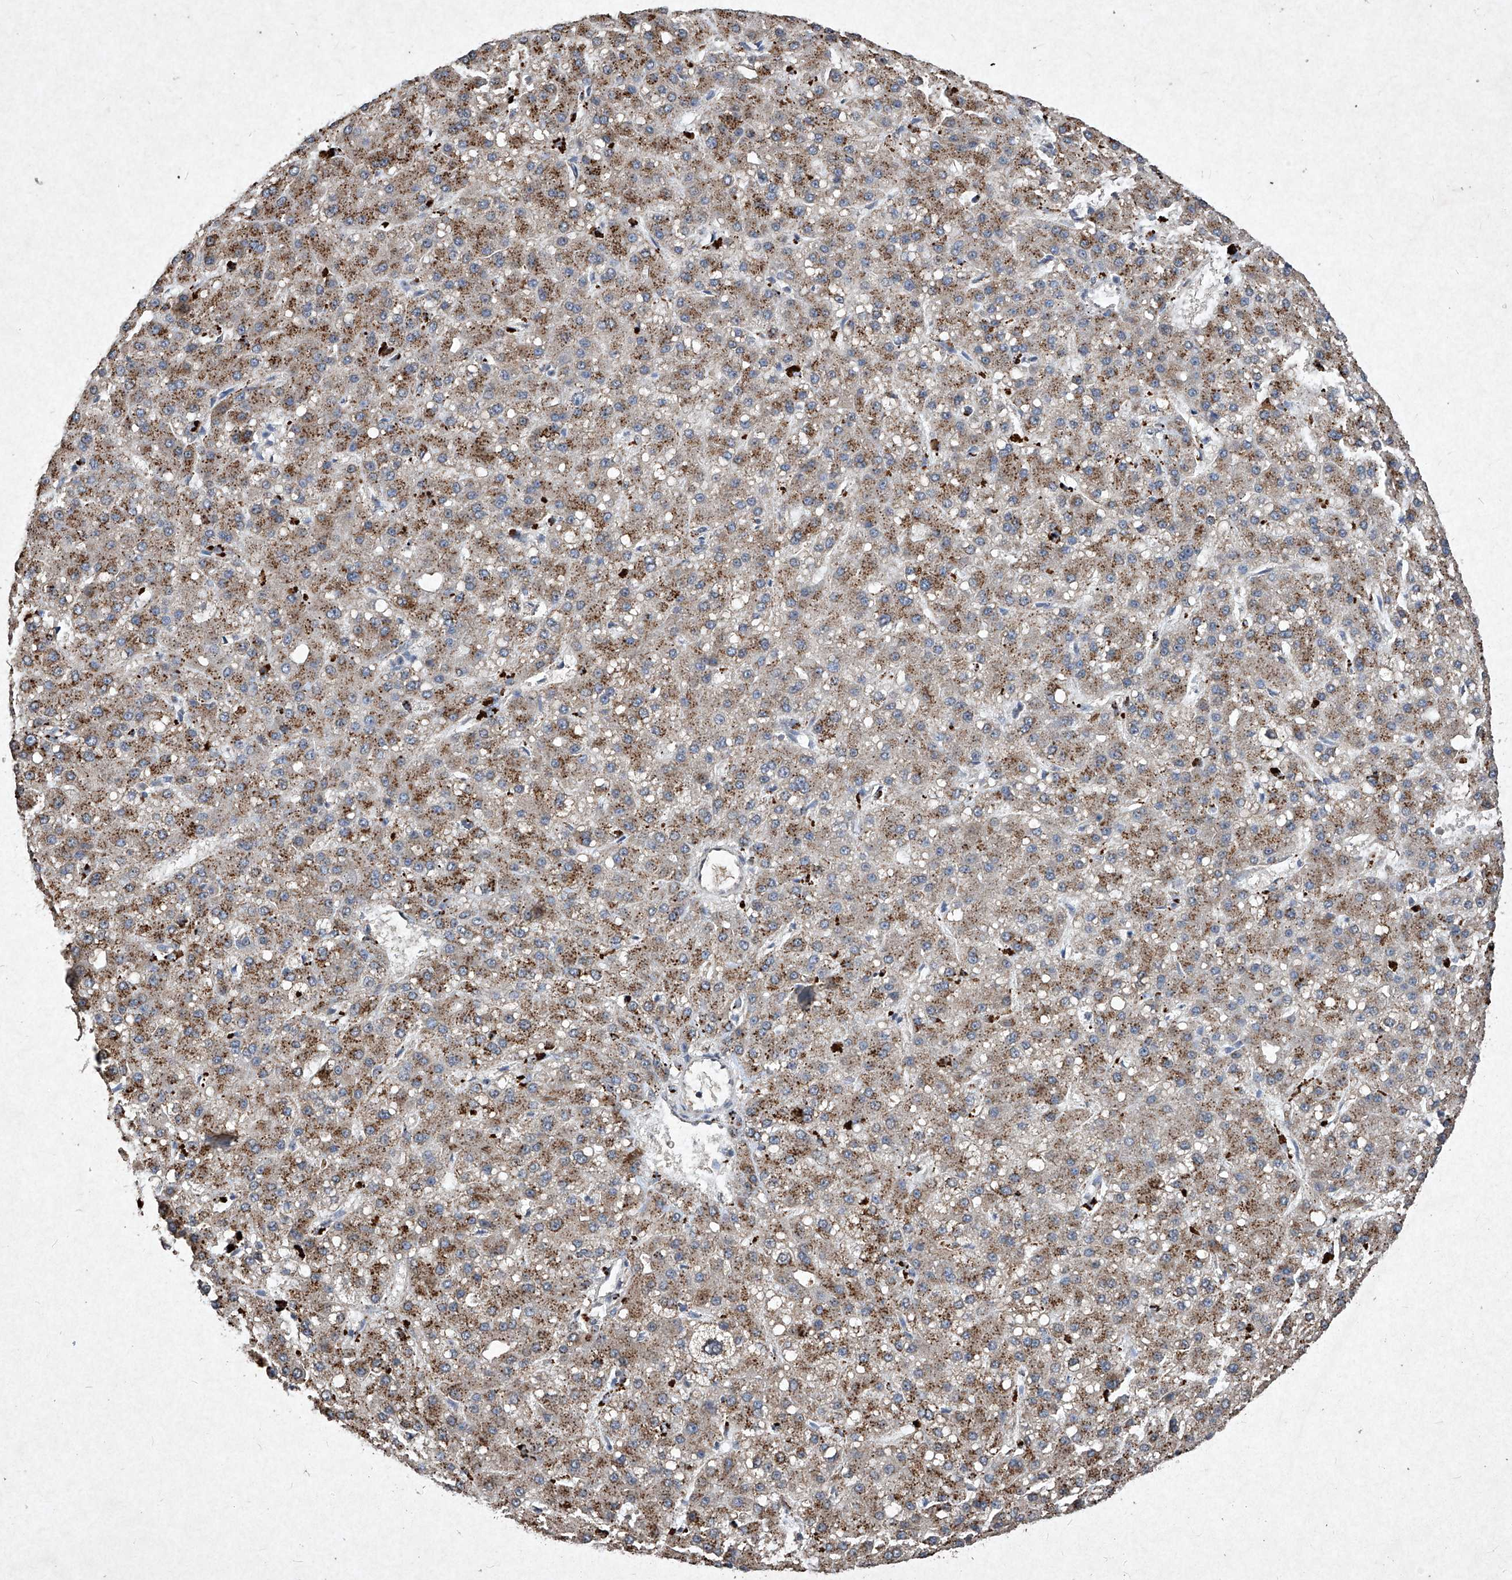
{"staining": {"intensity": "strong", "quantity": "25%-75%", "location": "cytoplasmic/membranous"}, "tissue": "liver cancer", "cell_type": "Tumor cells", "image_type": "cancer", "snomed": [{"axis": "morphology", "description": "Carcinoma, Hepatocellular, NOS"}, {"axis": "topography", "description": "Liver"}], "caption": "A high-resolution micrograph shows IHC staining of hepatocellular carcinoma (liver), which displays strong cytoplasmic/membranous positivity in approximately 25%-75% of tumor cells. (DAB (3,3'-diaminobenzidine) IHC, brown staining for protein, blue staining for nuclei).", "gene": "MED16", "patient": {"sex": "male", "age": 67}}